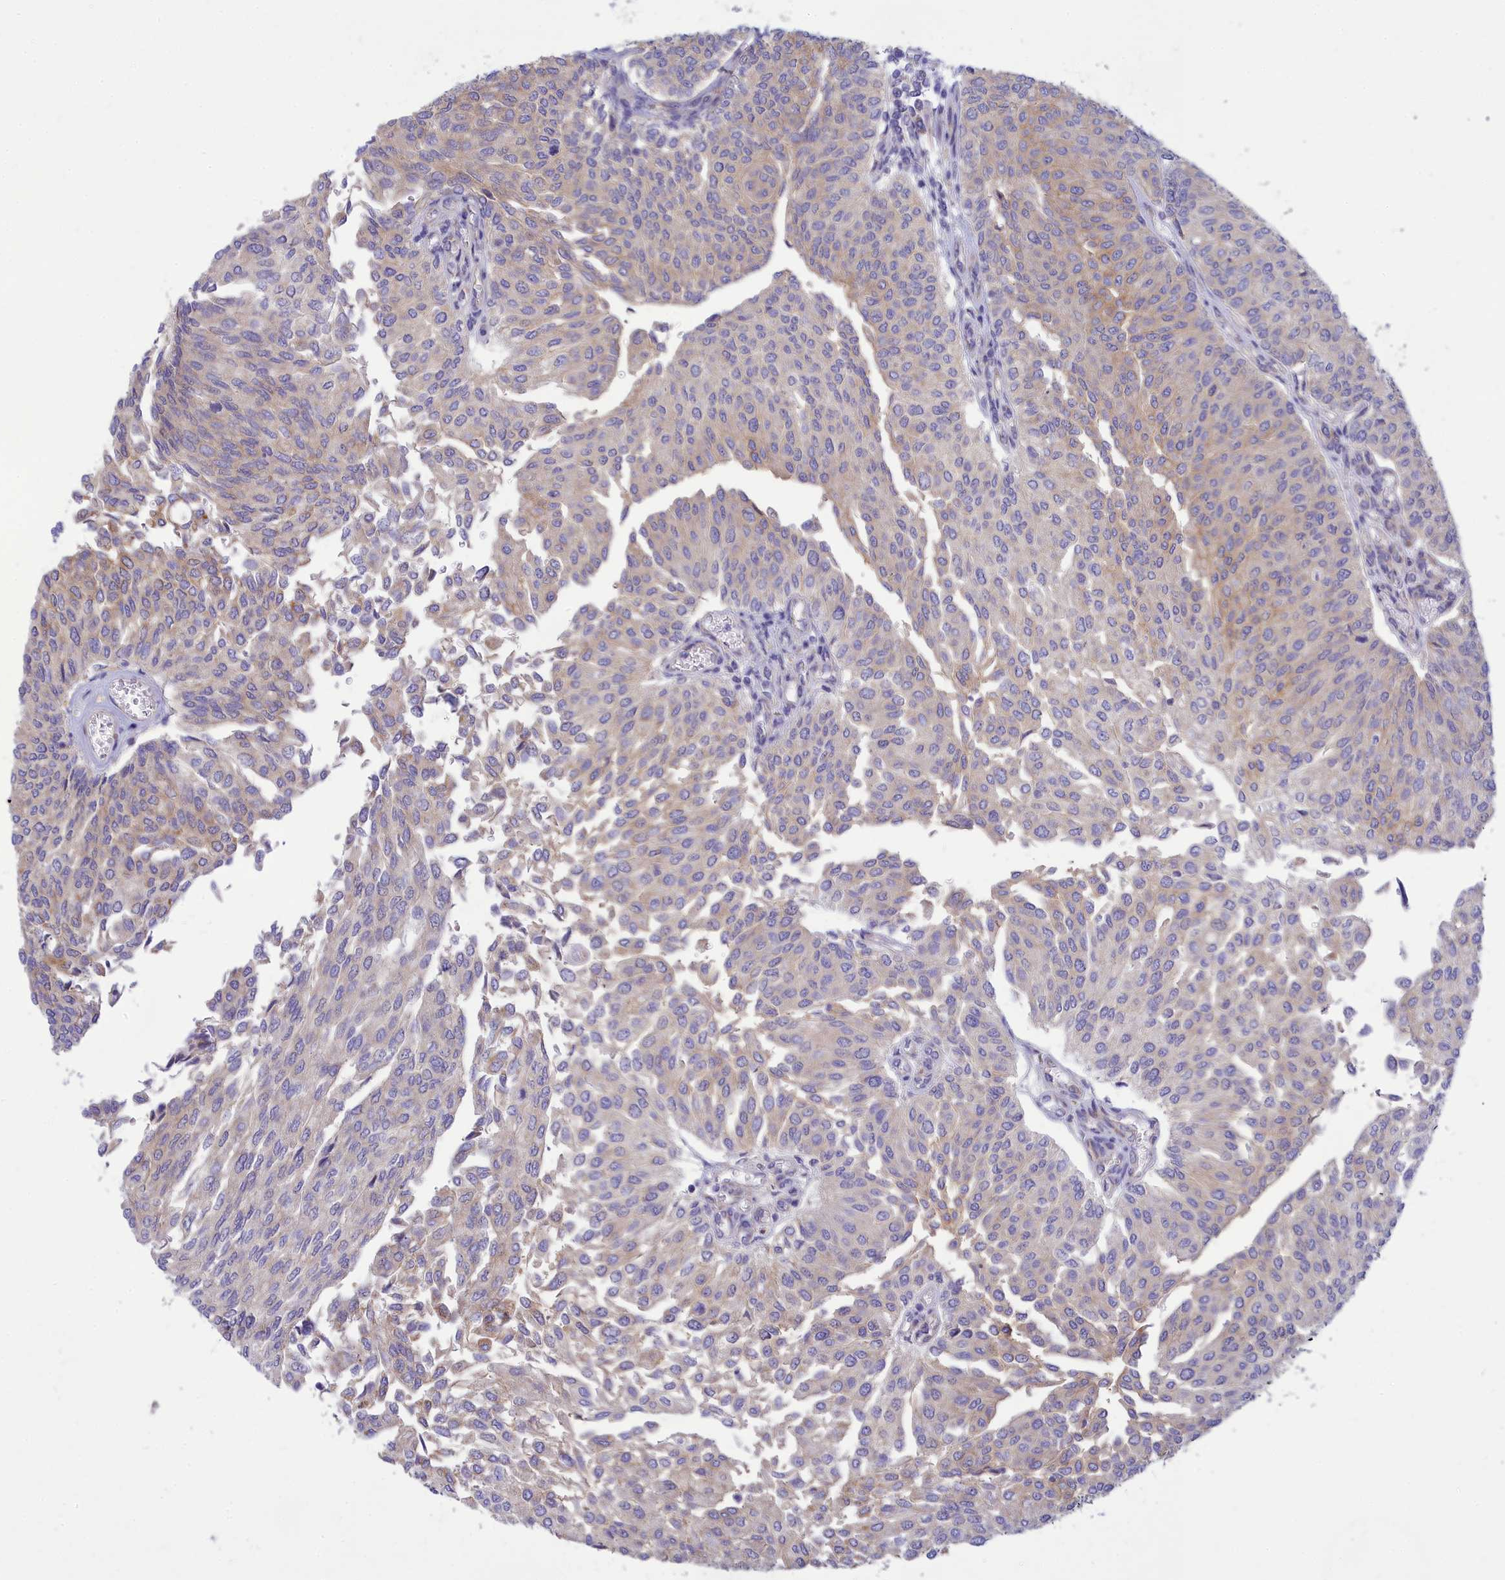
{"staining": {"intensity": "weak", "quantity": "25%-75%", "location": "cytoplasmic/membranous"}, "tissue": "urothelial cancer", "cell_type": "Tumor cells", "image_type": "cancer", "snomed": [{"axis": "morphology", "description": "Urothelial carcinoma, High grade"}, {"axis": "topography", "description": "Urinary bladder"}], "caption": "High-grade urothelial carcinoma stained with immunohistochemistry reveals weak cytoplasmic/membranous staining in approximately 25%-75% of tumor cells.", "gene": "TMEM30B", "patient": {"sex": "female", "age": 79}}